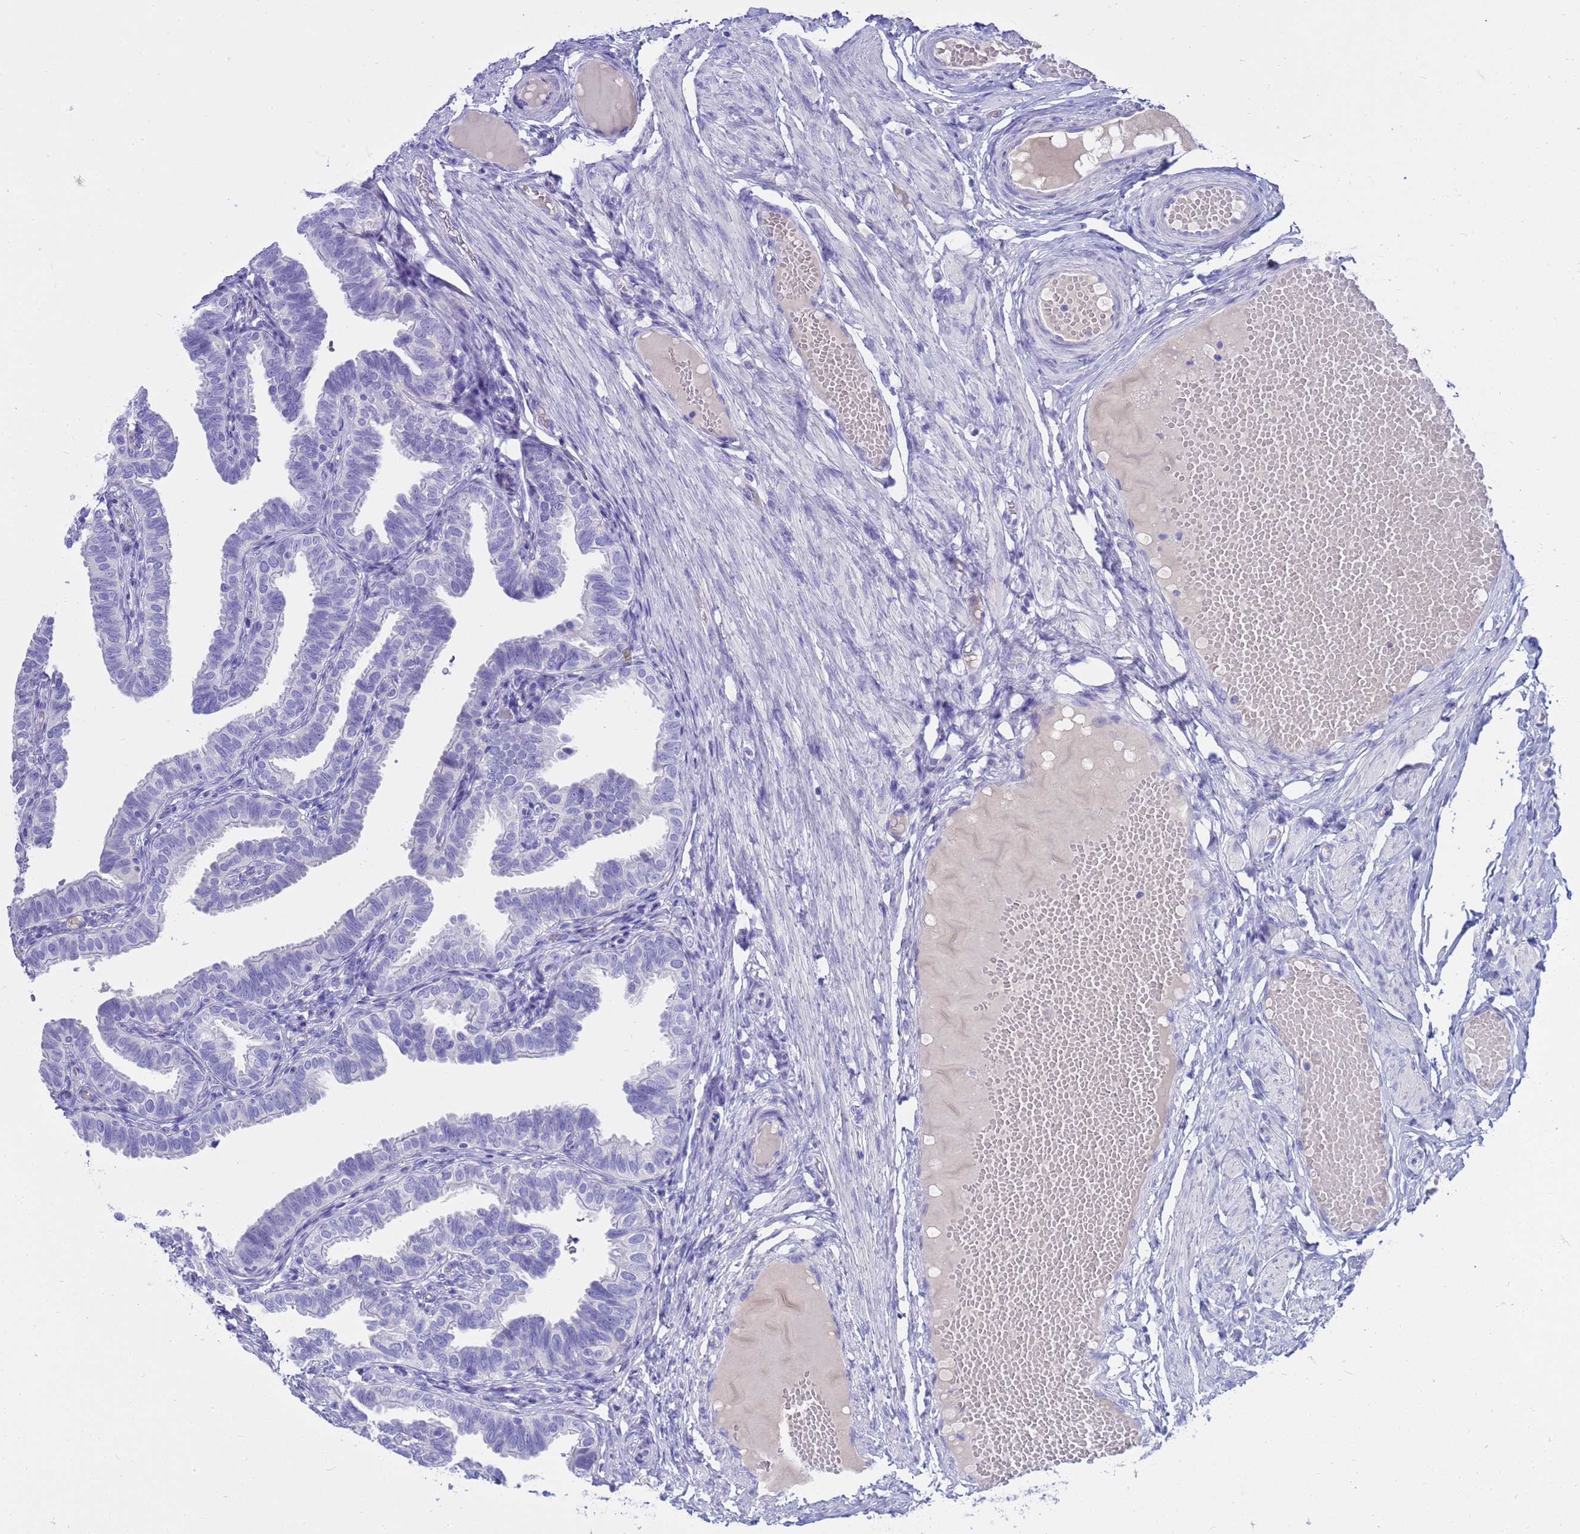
{"staining": {"intensity": "negative", "quantity": "none", "location": "none"}, "tissue": "fallopian tube", "cell_type": "Glandular cells", "image_type": "normal", "snomed": [{"axis": "morphology", "description": "Normal tissue, NOS"}, {"axis": "topography", "description": "Fallopian tube"}], "caption": "DAB (3,3'-diaminobenzidine) immunohistochemical staining of benign human fallopian tube displays no significant staining in glandular cells.", "gene": "SYCN", "patient": {"sex": "female", "age": 39}}